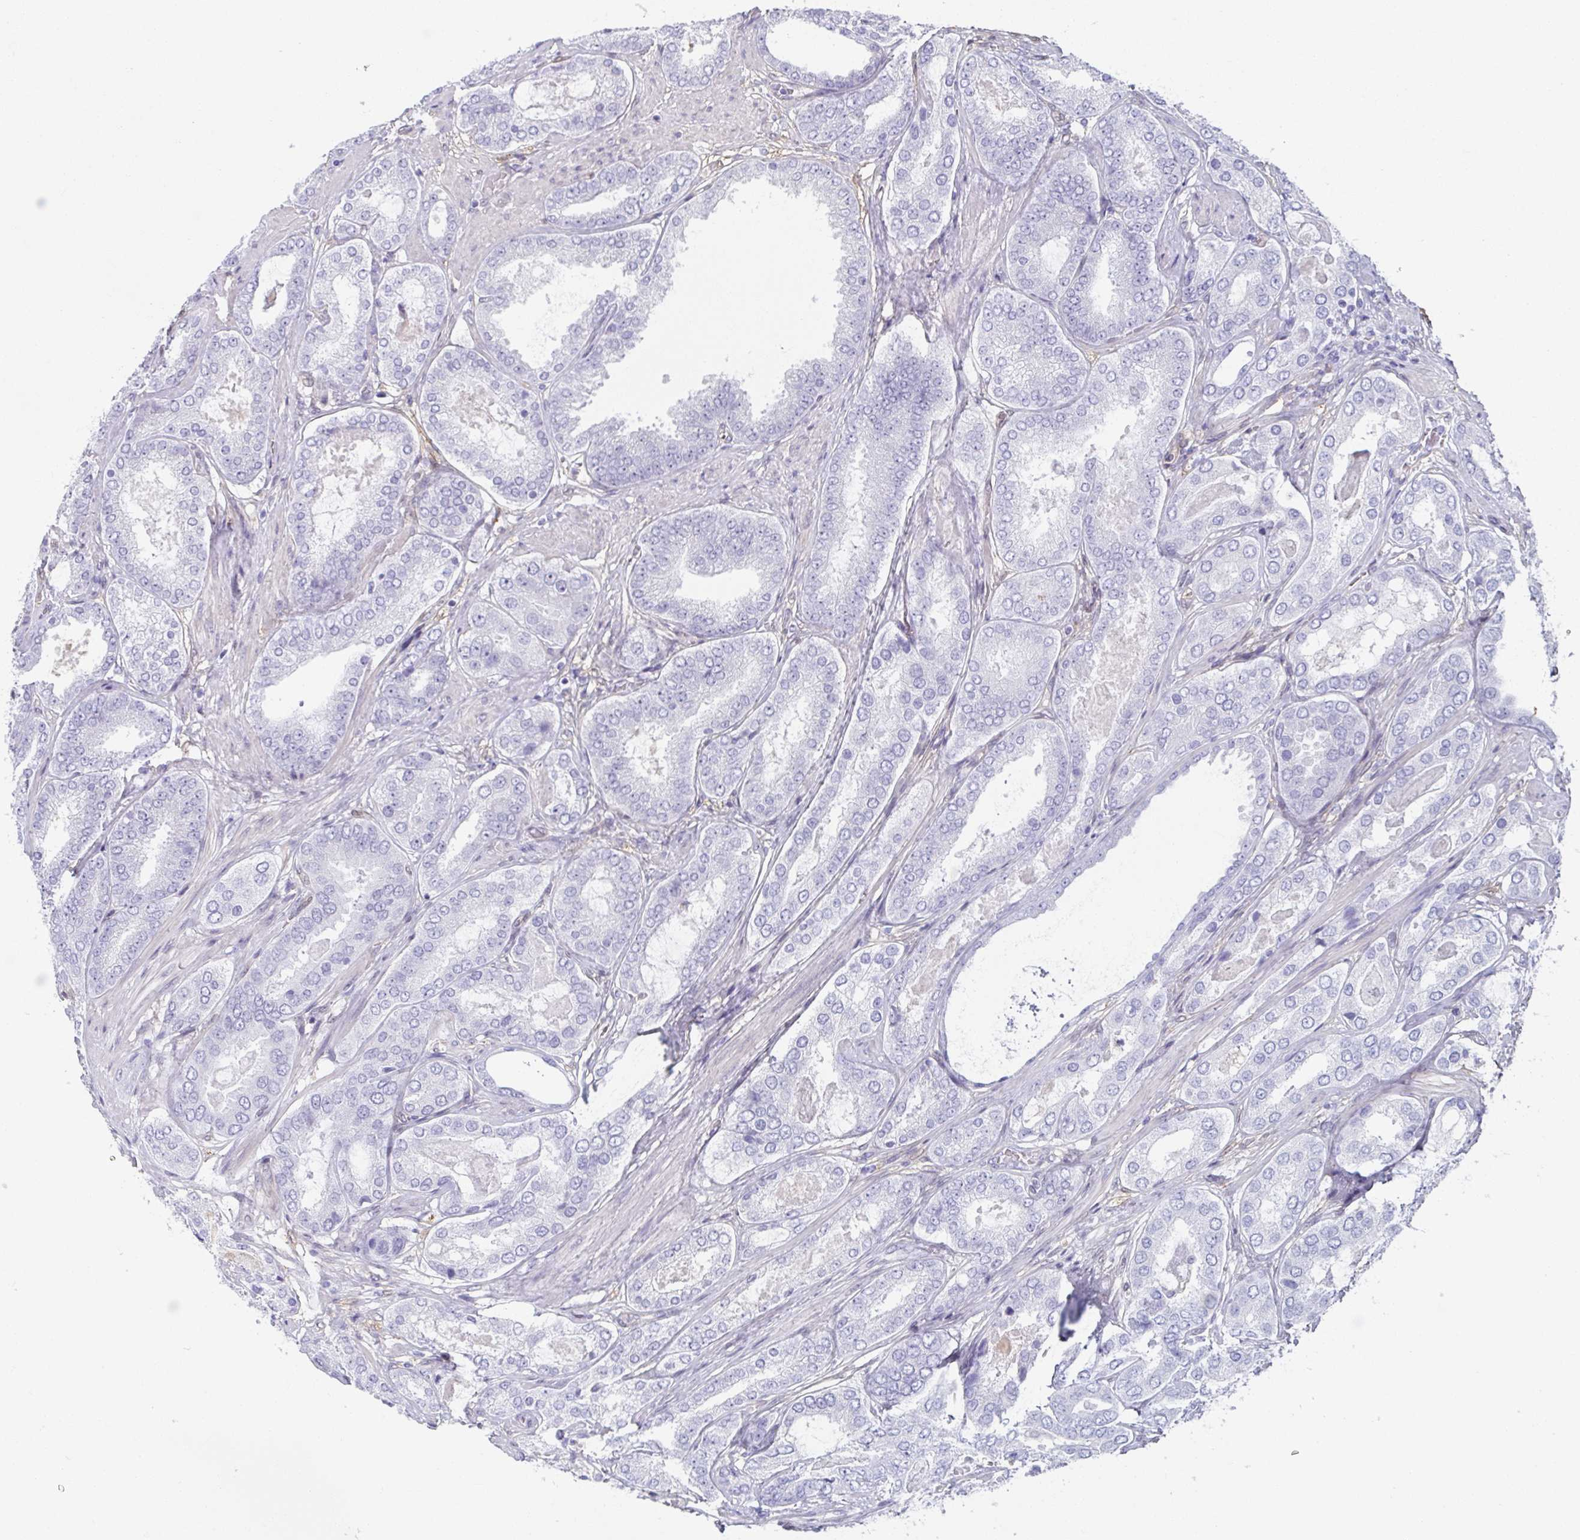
{"staining": {"intensity": "negative", "quantity": "none", "location": "none"}, "tissue": "prostate cancer", "cell_type": "Tumor cells", "image_type": "cancer", "snomed": [{"axis": "morphology", "description": "Adenocarcinoma, High grade"}, {"axis": "topography", "description": "Prostate"}], "caption": "Immunohistochemistry of human prostate cancer displays no expression in tumor cells.", "gene": "RBP1", "patient": {"sex": "male", "age": 63}}